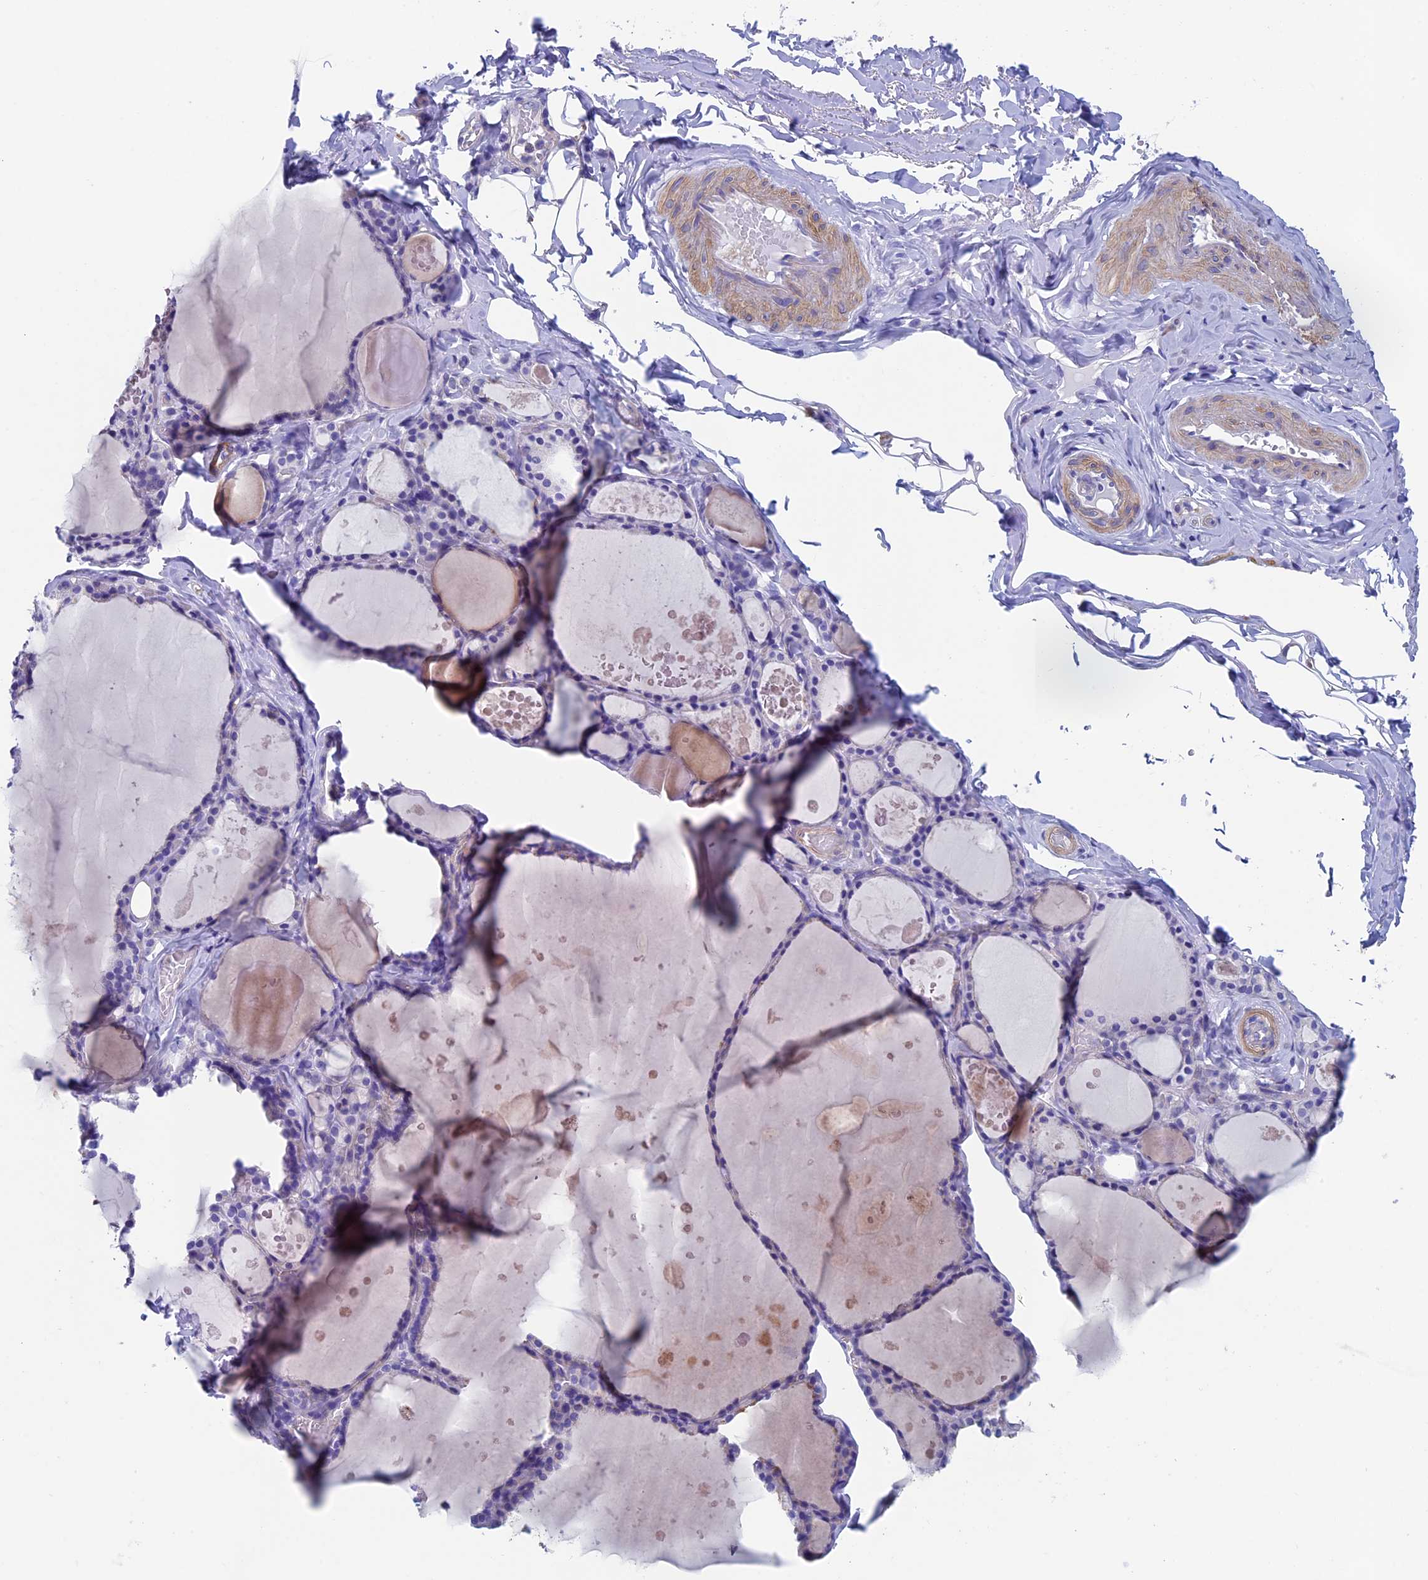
{"staining": {"intensity": "negative", "quantity": "none", "location": "none"}, "tissue": "thyroid gland", "cell_type": "Glandular cells", "image_type": "normal", "snomed": [{"axis": "morphology", "description": "Normal tissue, NOS"}, {"axis": "topography", "description": "Thyroid gland"}], "caption": "A micrograph of thyroid gland stained for a protein displays no brown staining in glandular cells. Nuclei are stained in blue.", "gene": "ADH7", "patient": {"sex": "male", "age": 56}}